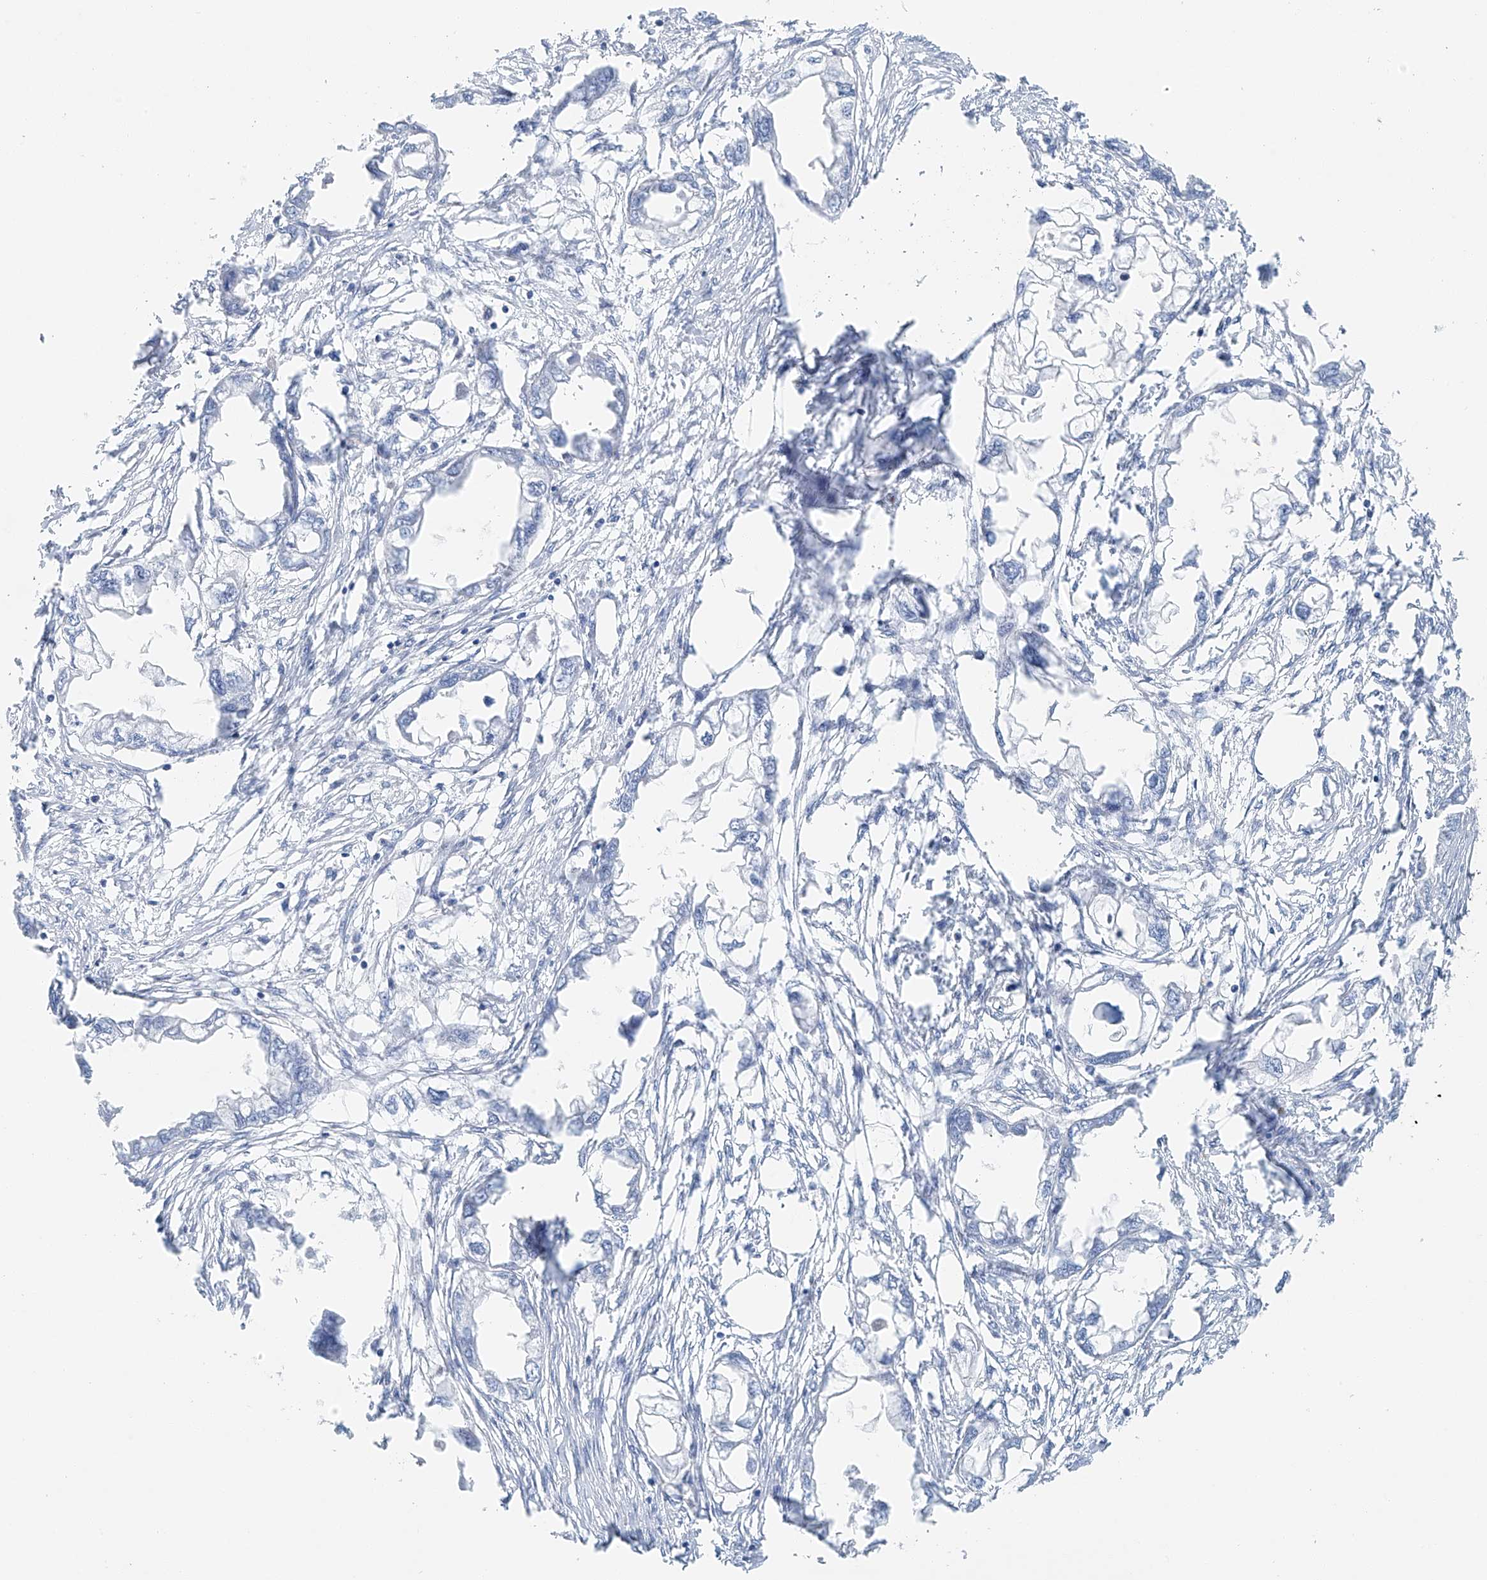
{"staining": {"intensity": "negative", "quantity": "none", "location": "none"}, "tissue": "endometrial cancer", "cell_type": "Tumor cells", "image_type": "cancer", "snomed": [{"axis": "morphology", "description": "Adenocarcinoma, NOS"}, {"axis": "morphology", "description": "Adenocarcinoma, metastatic, NOS"}, {"axis": "topography", "description": "Adipose tissue"}, {"axis": "topography", "description": "Endometrium"}], "caption": "This is an immunohistochemistry (IHC) image of human endometrial metastatic adenocarcinoma. There is no staining in tumor cells.", "gene": "C1orf87", "patient": {"sex": "female", "age": 67}}